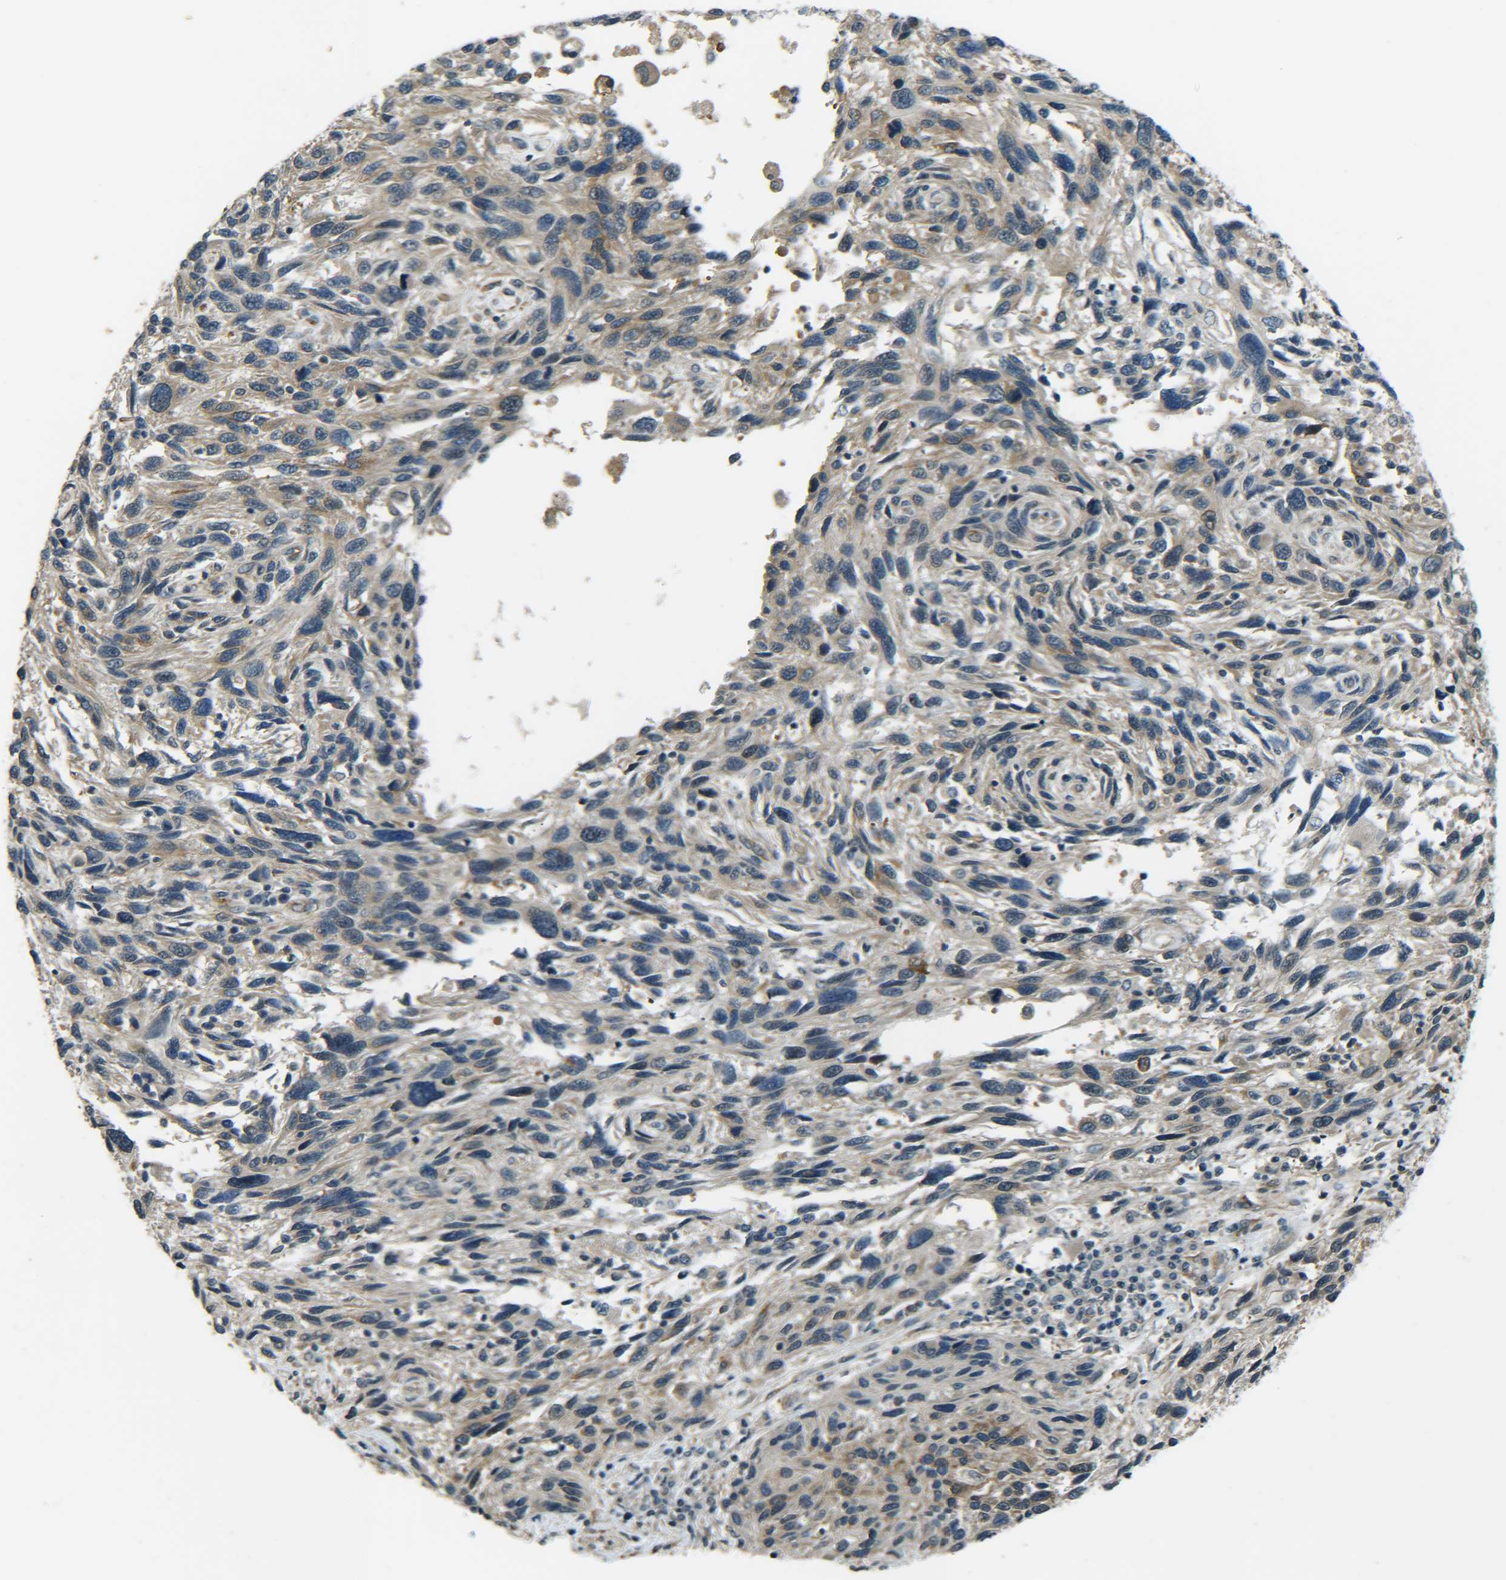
{"staining": {"intensity": "moderate", "quantity": "25%-75%", "location": "cytoplasmic/membranous"}, "tissue": "melanoma", "cell_type": "Tumor cells", "image_type": "cancer", "snomed": [{"axis": "morphology", "description": "Malignant melanoma, NOS"}, {"axis": "topography", "description": "Skin"}], "caption": "A medium amount of moderate cytoplasmic/membranous positivity is seen in approximately 25%-75% of tumor cells in melanoma tissue. The staining was performed using DAB to visualize the protein expression in brown, while the nuclei were stained in blue with hematoxylin (Magnification: 20x).", "gene": "DAB2", "patient": {"sex": "male", "age": 53}}